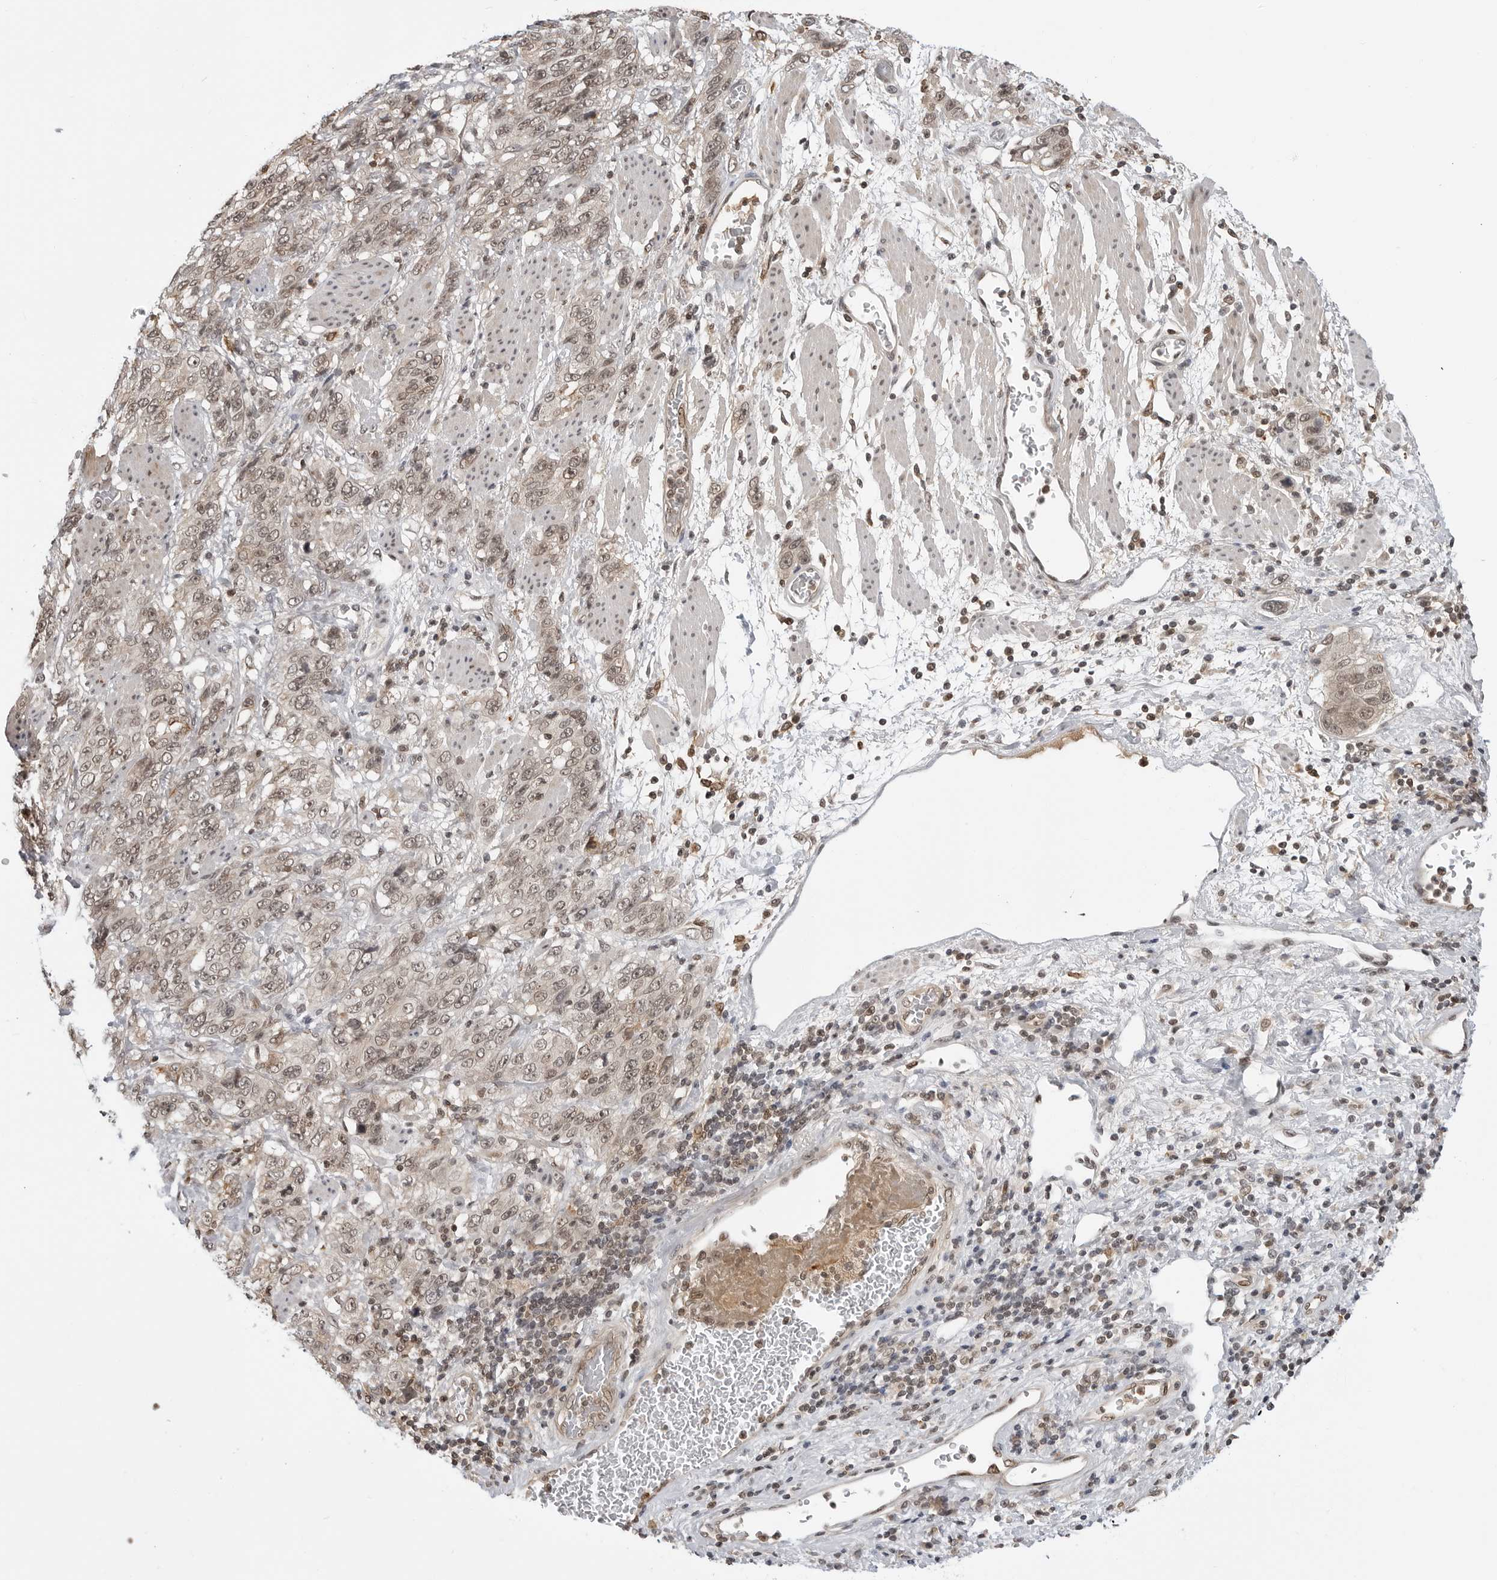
{"staining": {"intensity": "weak", "quantity": ">75%", "location": "nuclear"}, "tissue": "stomach cancer", "cell_type": "Tumor cells", "image_type": "cancer", "snomed": [{"axis": "morphology", "description": "Adenocarcinoma, NOS"}, {"axis": "topography", "description": "Stomach"}], "caption": "DAB (3,3'-diaminobenzidine) immunohistochemical staining of human stomach adenocarcinoma demonstrates weak nuclear protein staining in about >75% of tumor cells.", "gene": "C8orf33", "patient": {"sex": "male", "age": 48}}